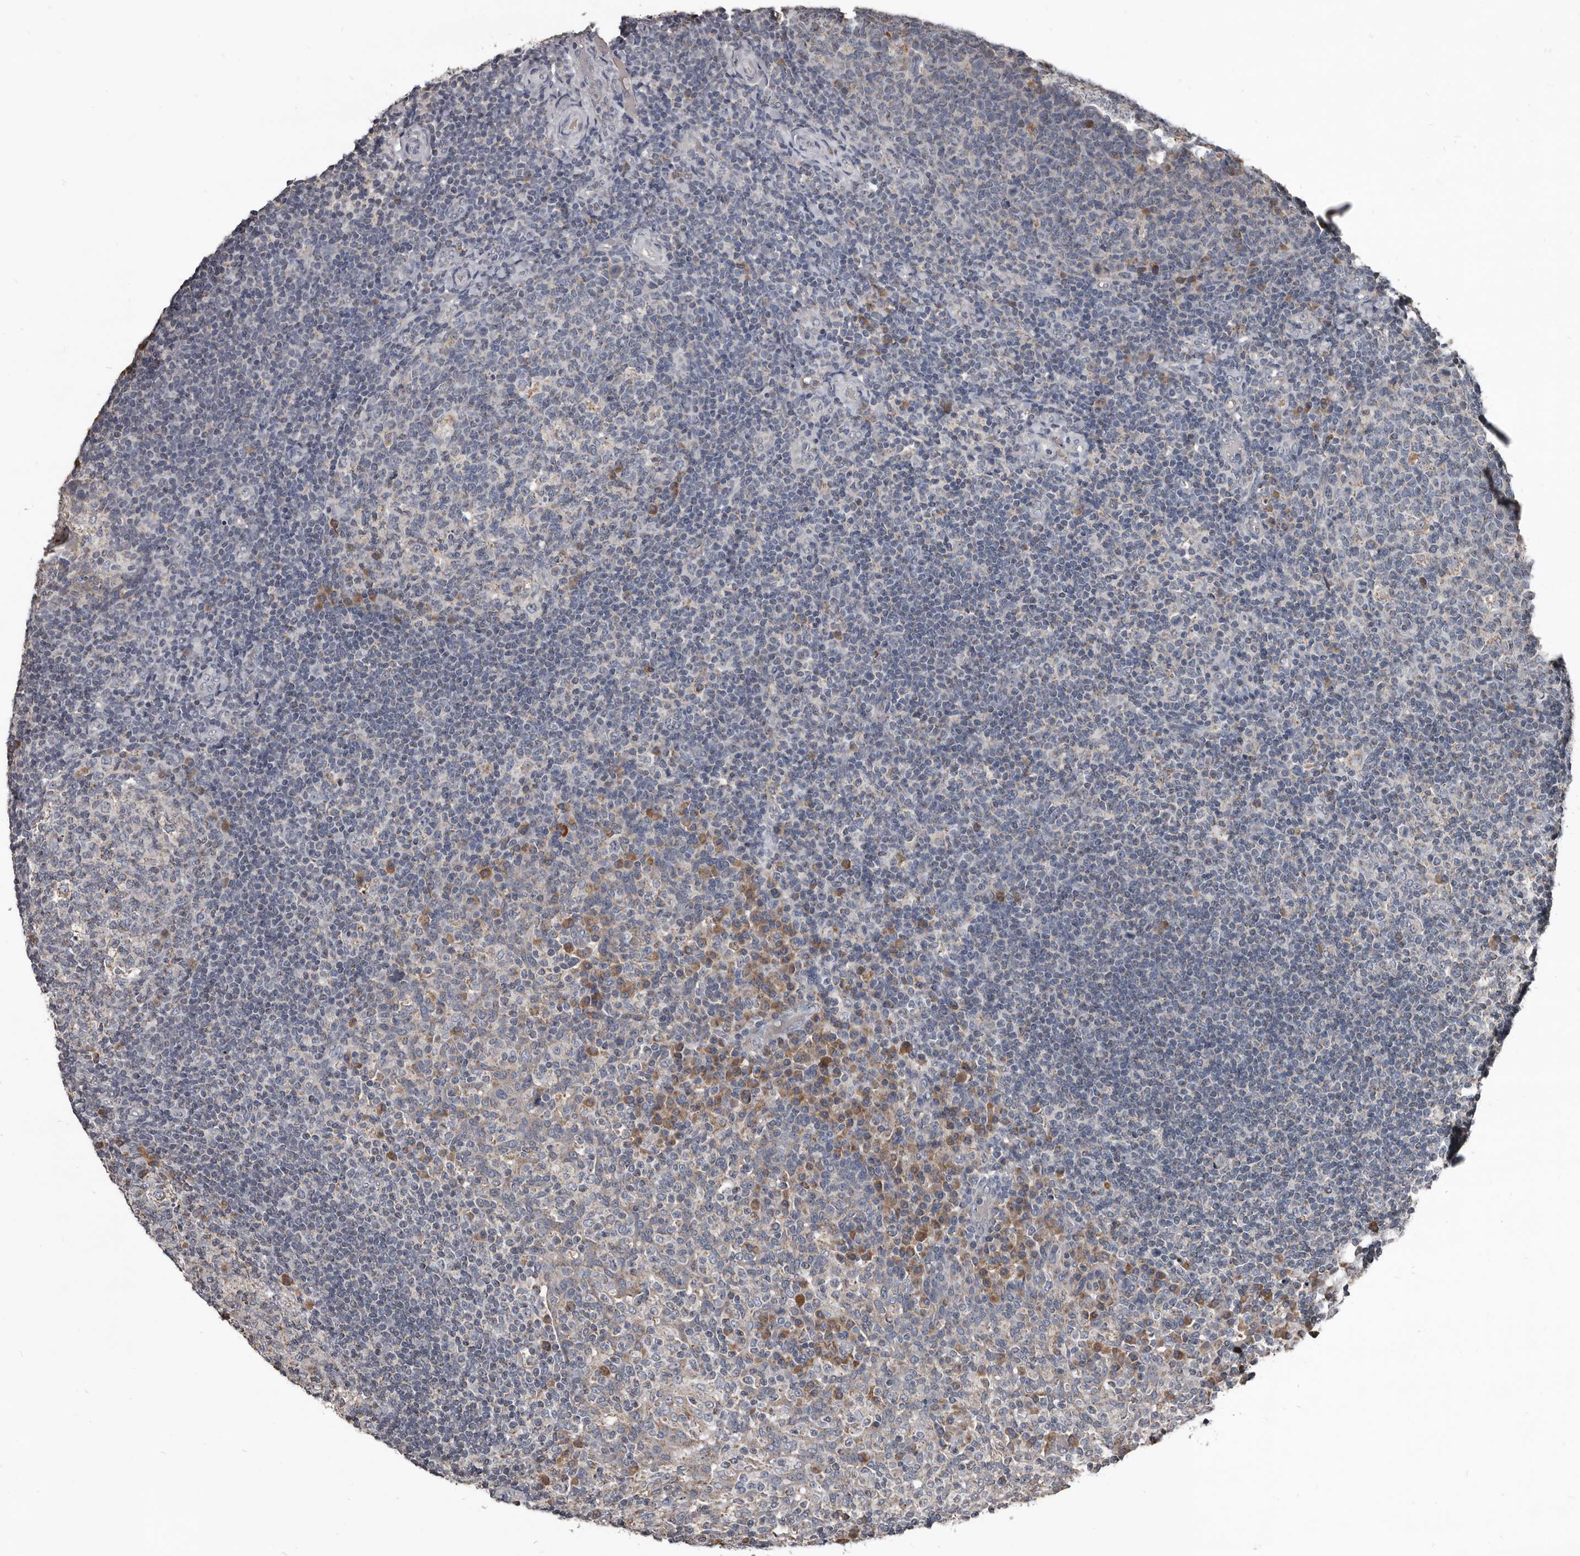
{"staining": {"intensity": "moderate", "quantity": "<25%", "location": "cytoplasmic/membranous"}, "tissue": "tonsil", "cell_type": "Germinal center cells", "image_type": "normal", "snomed": [{"axis": "morphology", "description": "Normal tissue, NOS"}, {"axis": "topography", "description": "Tonsil"}], "caption": "Moderate cytoplasmic/membranous protein positivity is present in about <25% of germinal center cells in tonsil.", "gene": "GREB1", "patient": {"sex": "female", "age": 19}}